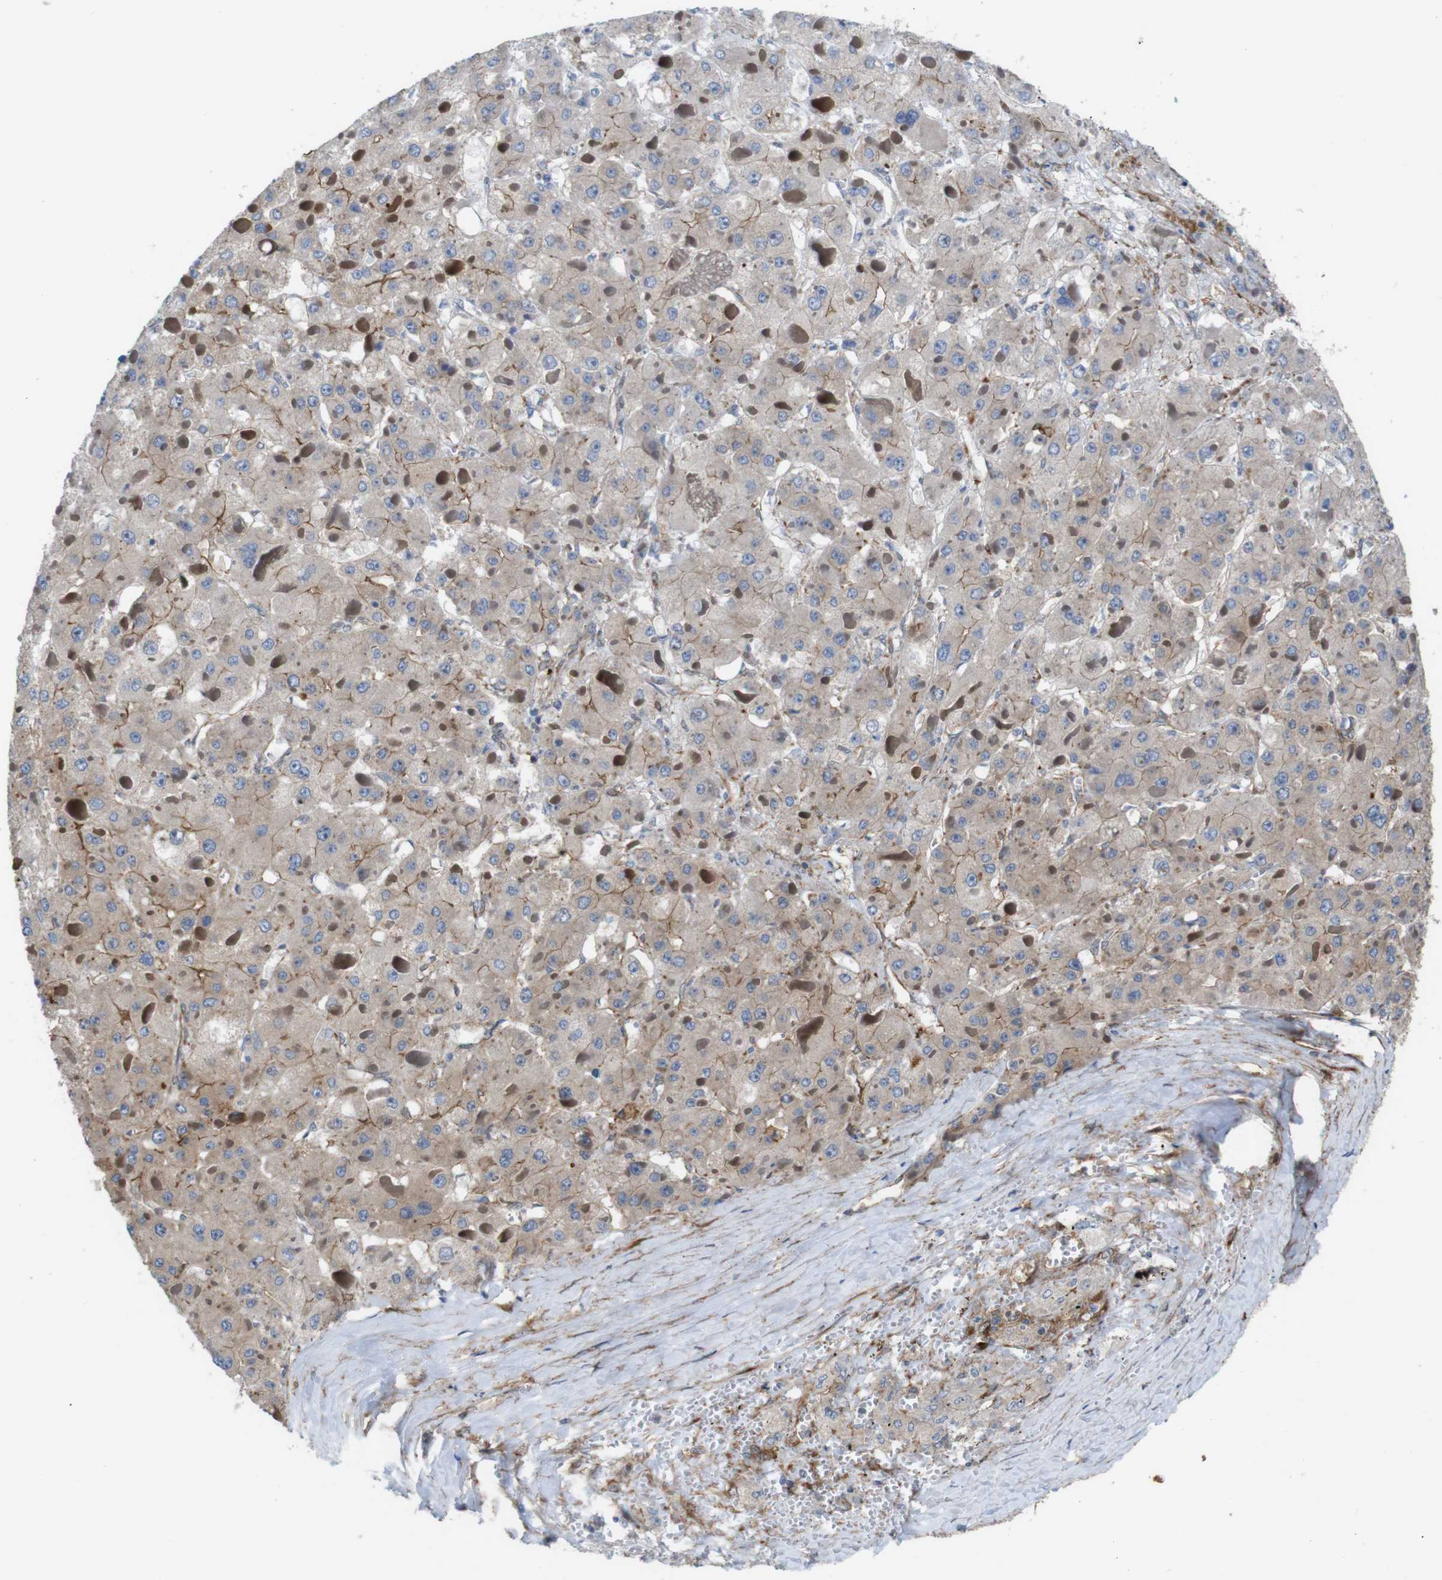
{"staining": {"intensity": "weak", "quantity": ">75%", "location": "cytoplasmic/membranous"}, "tissue": "liver cancer", "cell_type": "Tumor cells", "image_type": "cancer", "snomed": [{"axis": "morphology", "description": "Carcinoma, Hepatocellular, NOS"}, {"axis": "topography", "description": "Liver"}], "caption": "An image of liver cancer (hepatocellular carcinoma) stained for a protein reveals weak cytoplasmic/membranous brown staining in tumor cells. (DAB (3,3'-diaminobenzidine) IHC with brightfield microscopy, high magnification).", "gene": "PTGER4", "patient": {"sex": "female", "age": 73}}